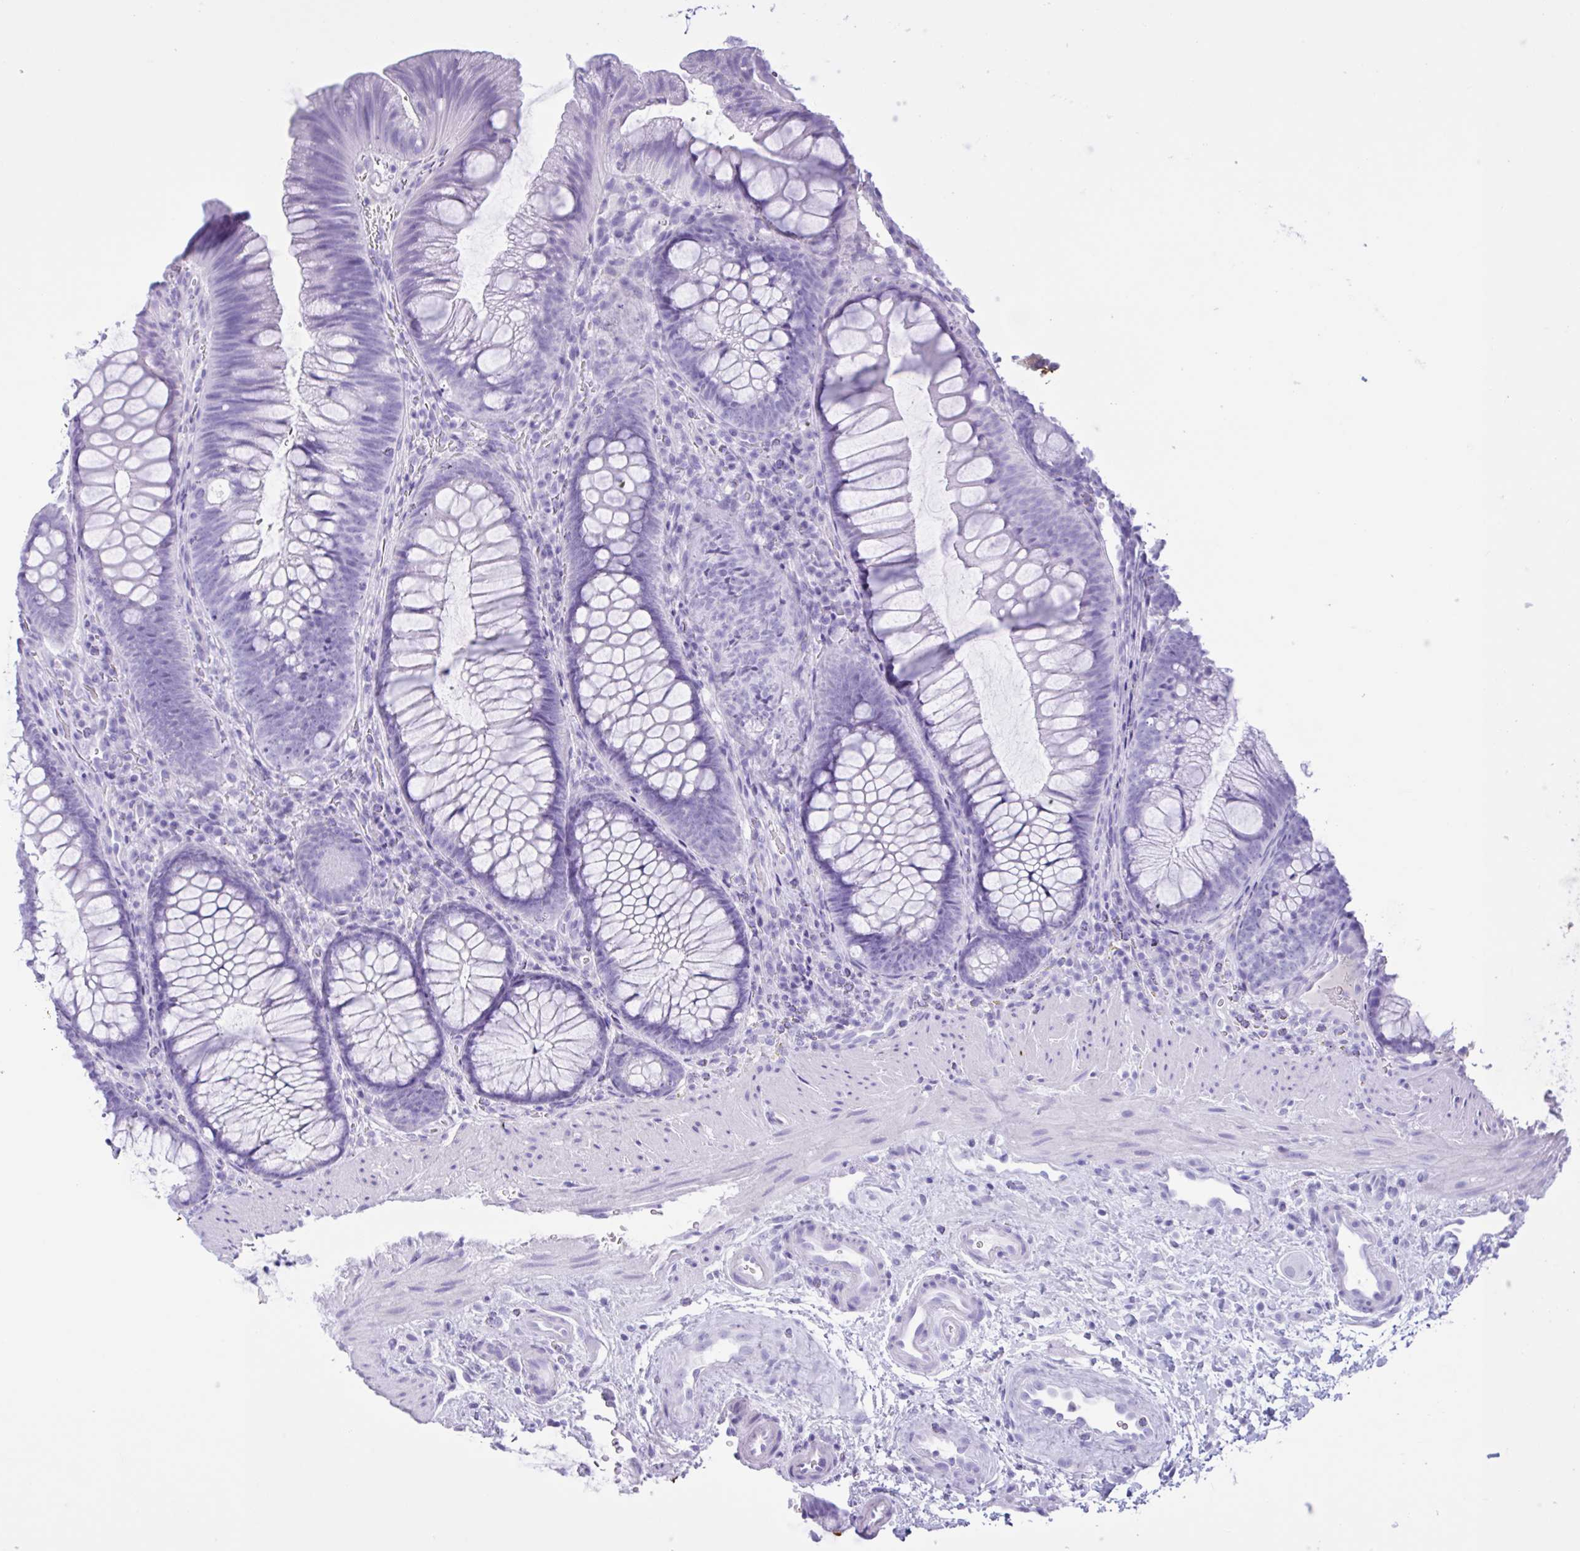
{"staining": {"intensity": "moderate", "quantity": "25%-75%", "location": "cytoplasmic/membranous"}, "tissue": "colon", "cell_type": "Endothelial cells", "image_type": "normal", "snomed": [{"axis": "morphology", "description": "Normal tissue, NOS"}, {"axis": "morphology", "description": "Adenoma, NOS"}, {"axis": "topography", "description": "Soft tissue"}, {"axis": "topography", "description": "Colon"}], "caption": "Endothelial cells show medium levels of moderate cytoplasmic/membranous expression in approximately 25%-75% of cells in normal colon.", "gene": "LARGE2", "patient": {"sex": "male", "age": 47}}